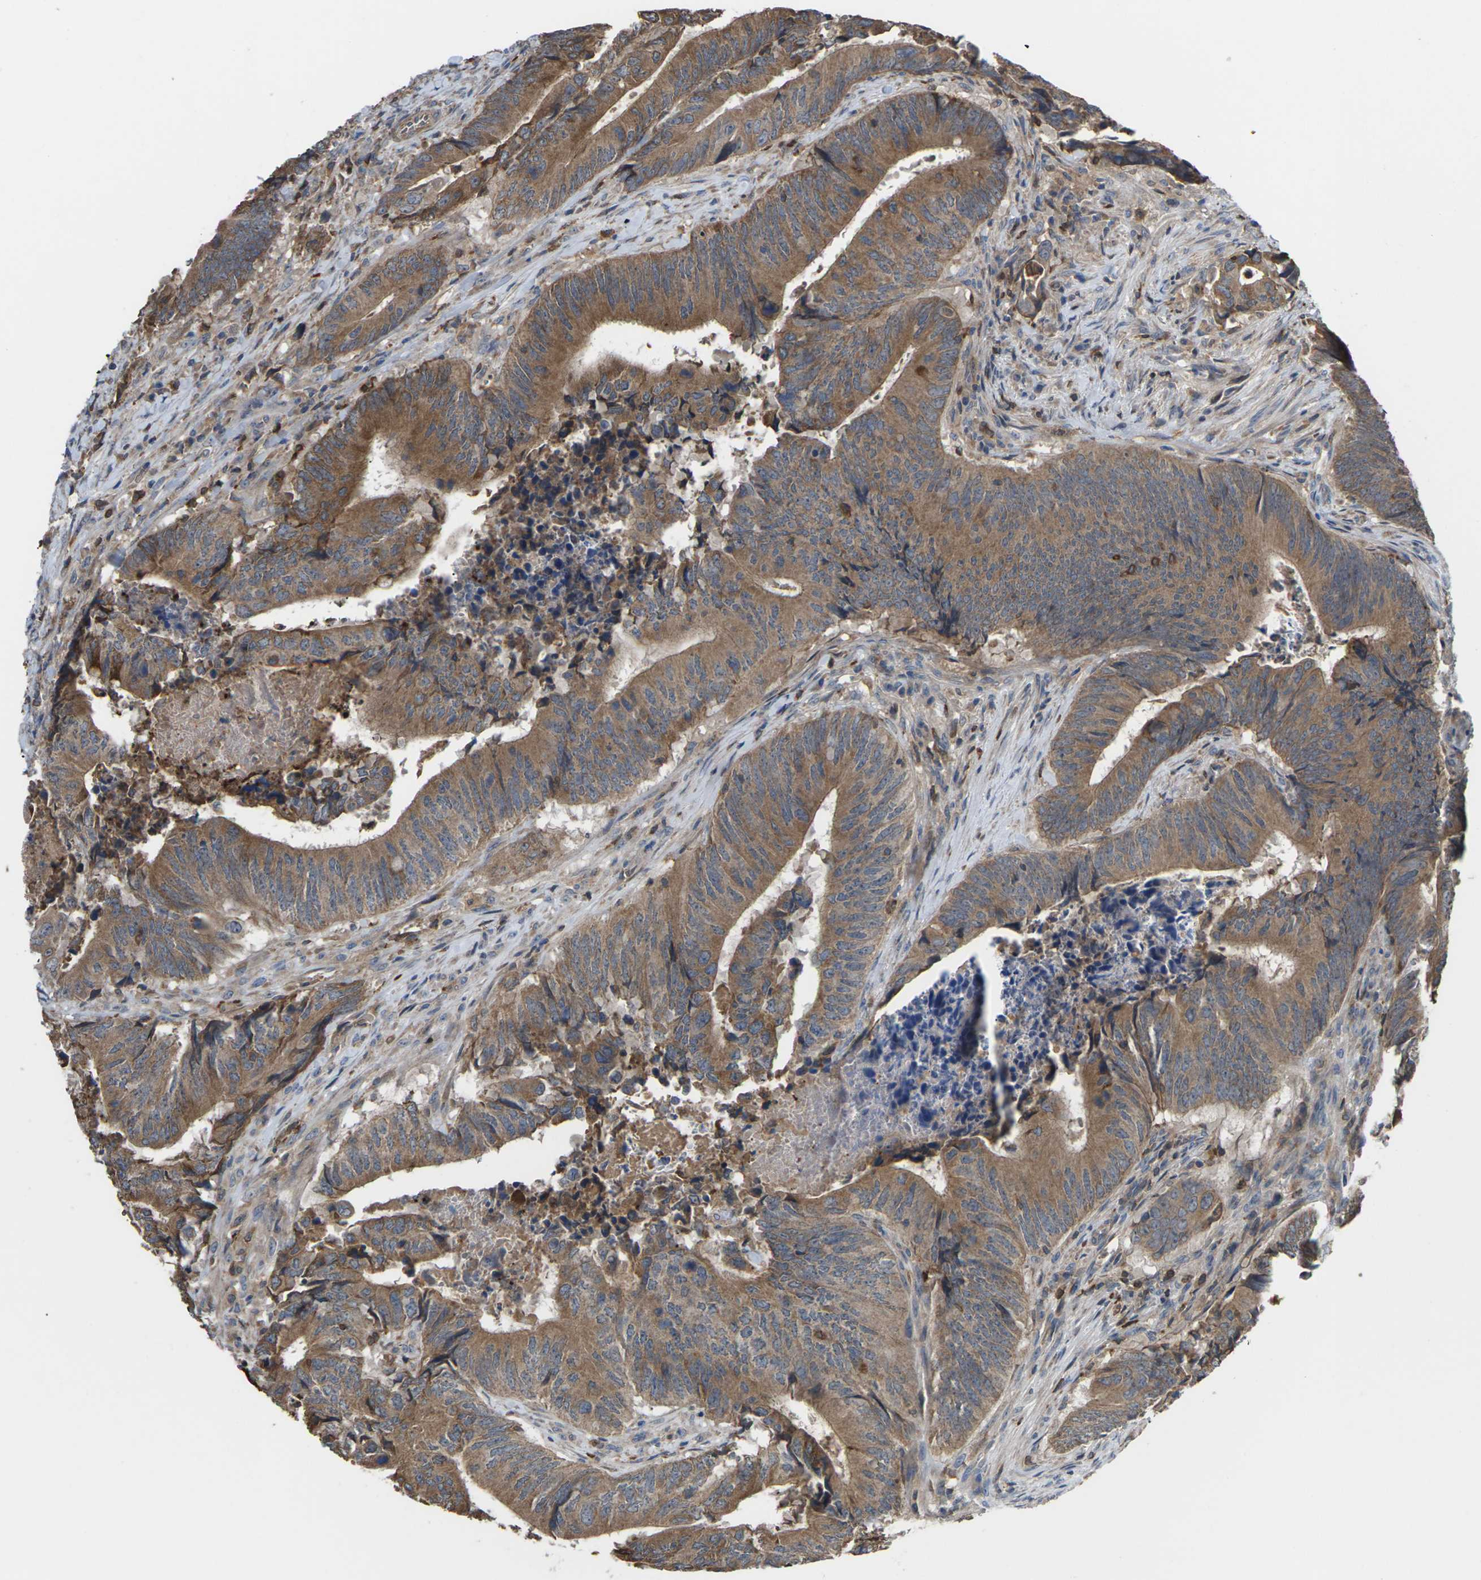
{"staining": {"intensity": "moderate", "quantity": ">75%", "location": "cytoplasmic/membranous"}, "tissue": "colorectal cancer", "cell_type": "Tumor cells", "image_type": "cancer", "snomed": [{"axis": "morphology", "description": "Normal tissue, NOS"}, {"axis": "morphology", "description": "Adenocarcinoma, NOS"}, {"axis": "topography", "description": "Colon"}], "caption": "Colorectal cancer (adenocarcinoma) stained with a protein marker displays moderate staining in tumor cells.", "gene": "TIAM1", "patient": {"sex": "male", "age": 56}}